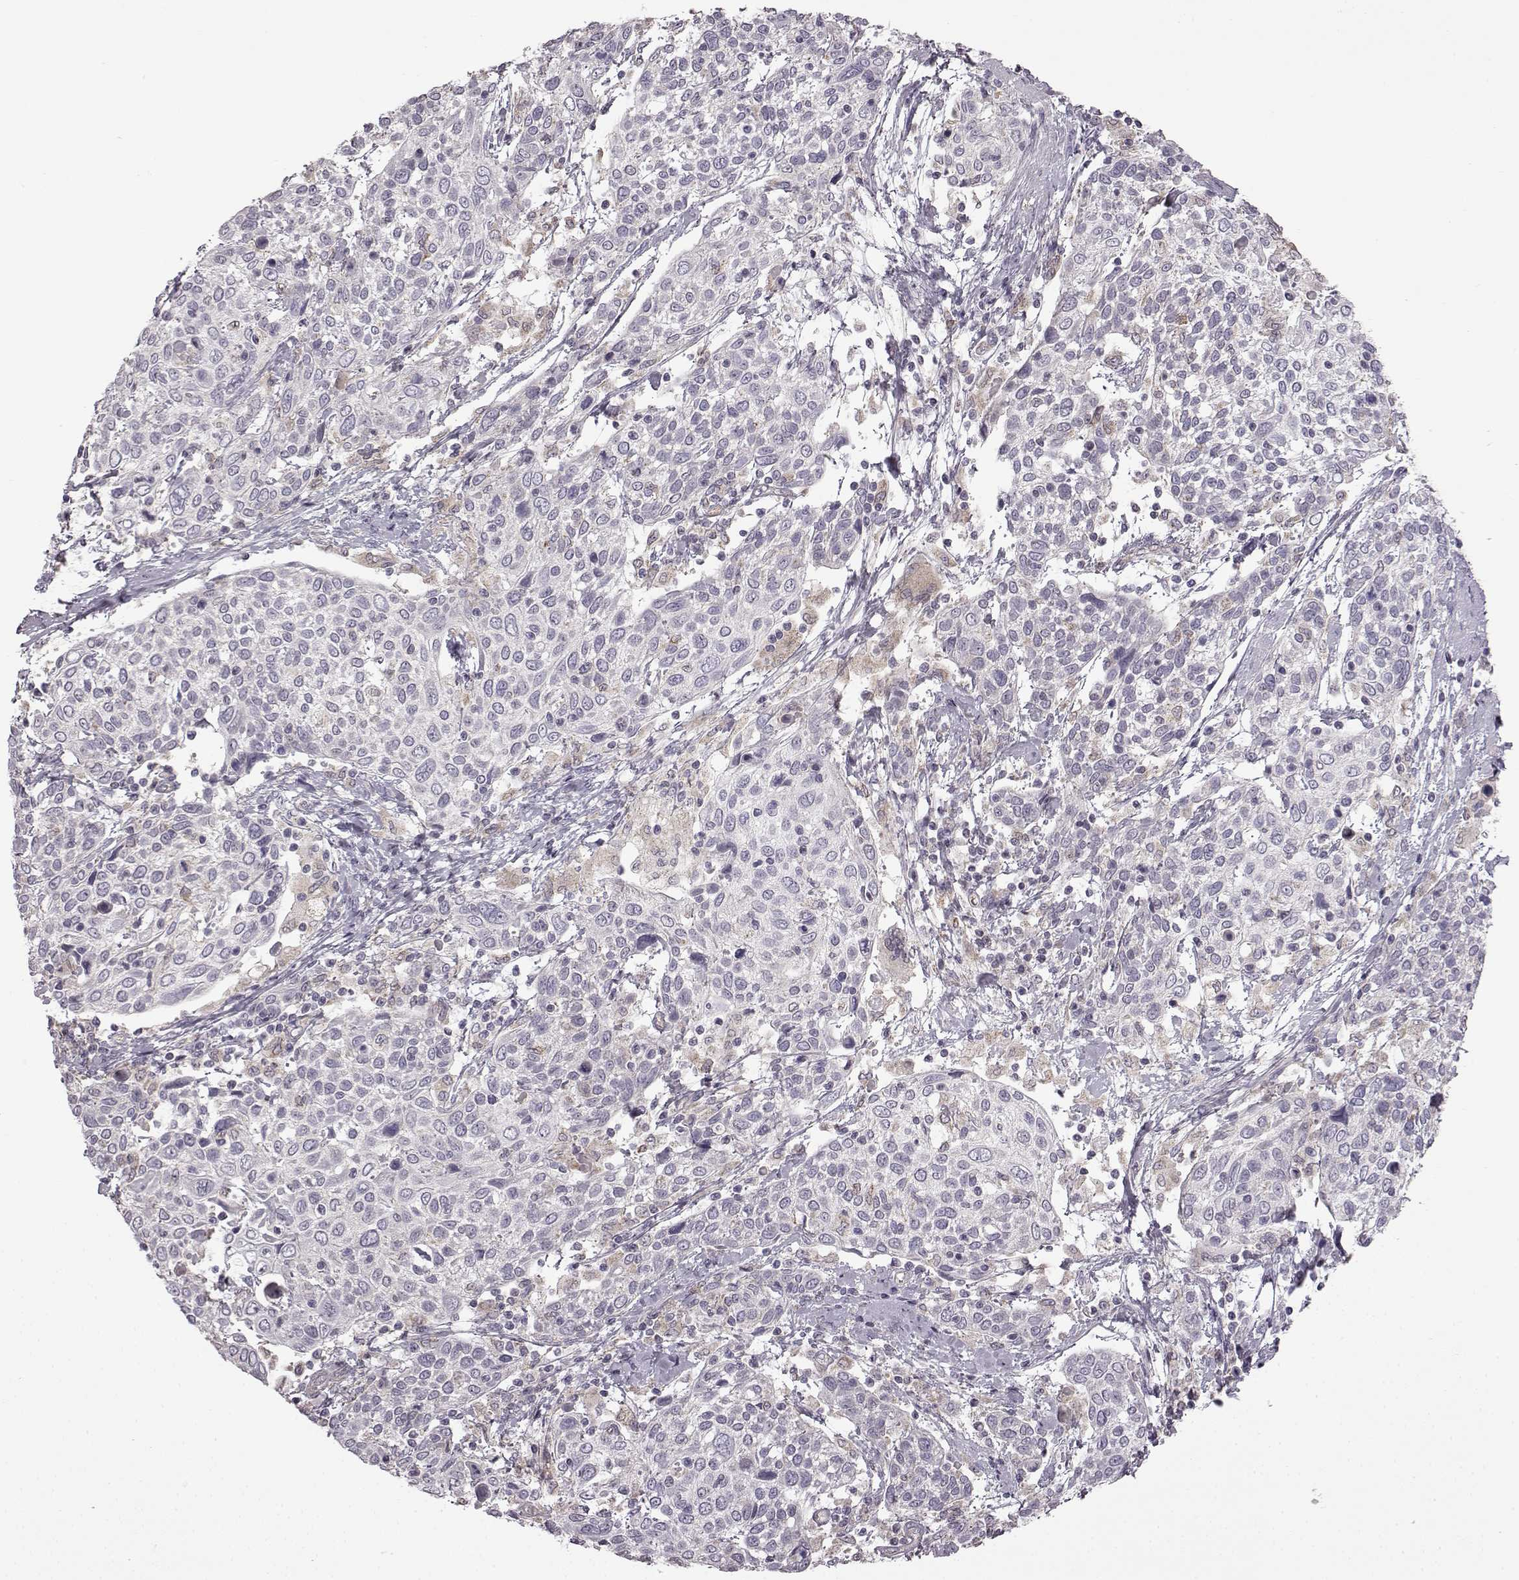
{"staining": {"intensity": "negative", "quantity": "none", "location": "none"}, "tissue": "cervical cancer", "cell_type": "Tumor cells", "image_type": "cancer", "snomed": [{"axis": "morphology", "description": "Squamous cell carcinoma, NOS"}, {"axis": "topography", "description": "Cervix"}], "caption": "Human cervical cancer (squamous cell carcinoma) stained for a protein using IHC exhibits no positivity in tumor cells.", "gene": "B3GNT6", "patient": {"sex": "female", "age": 61}}